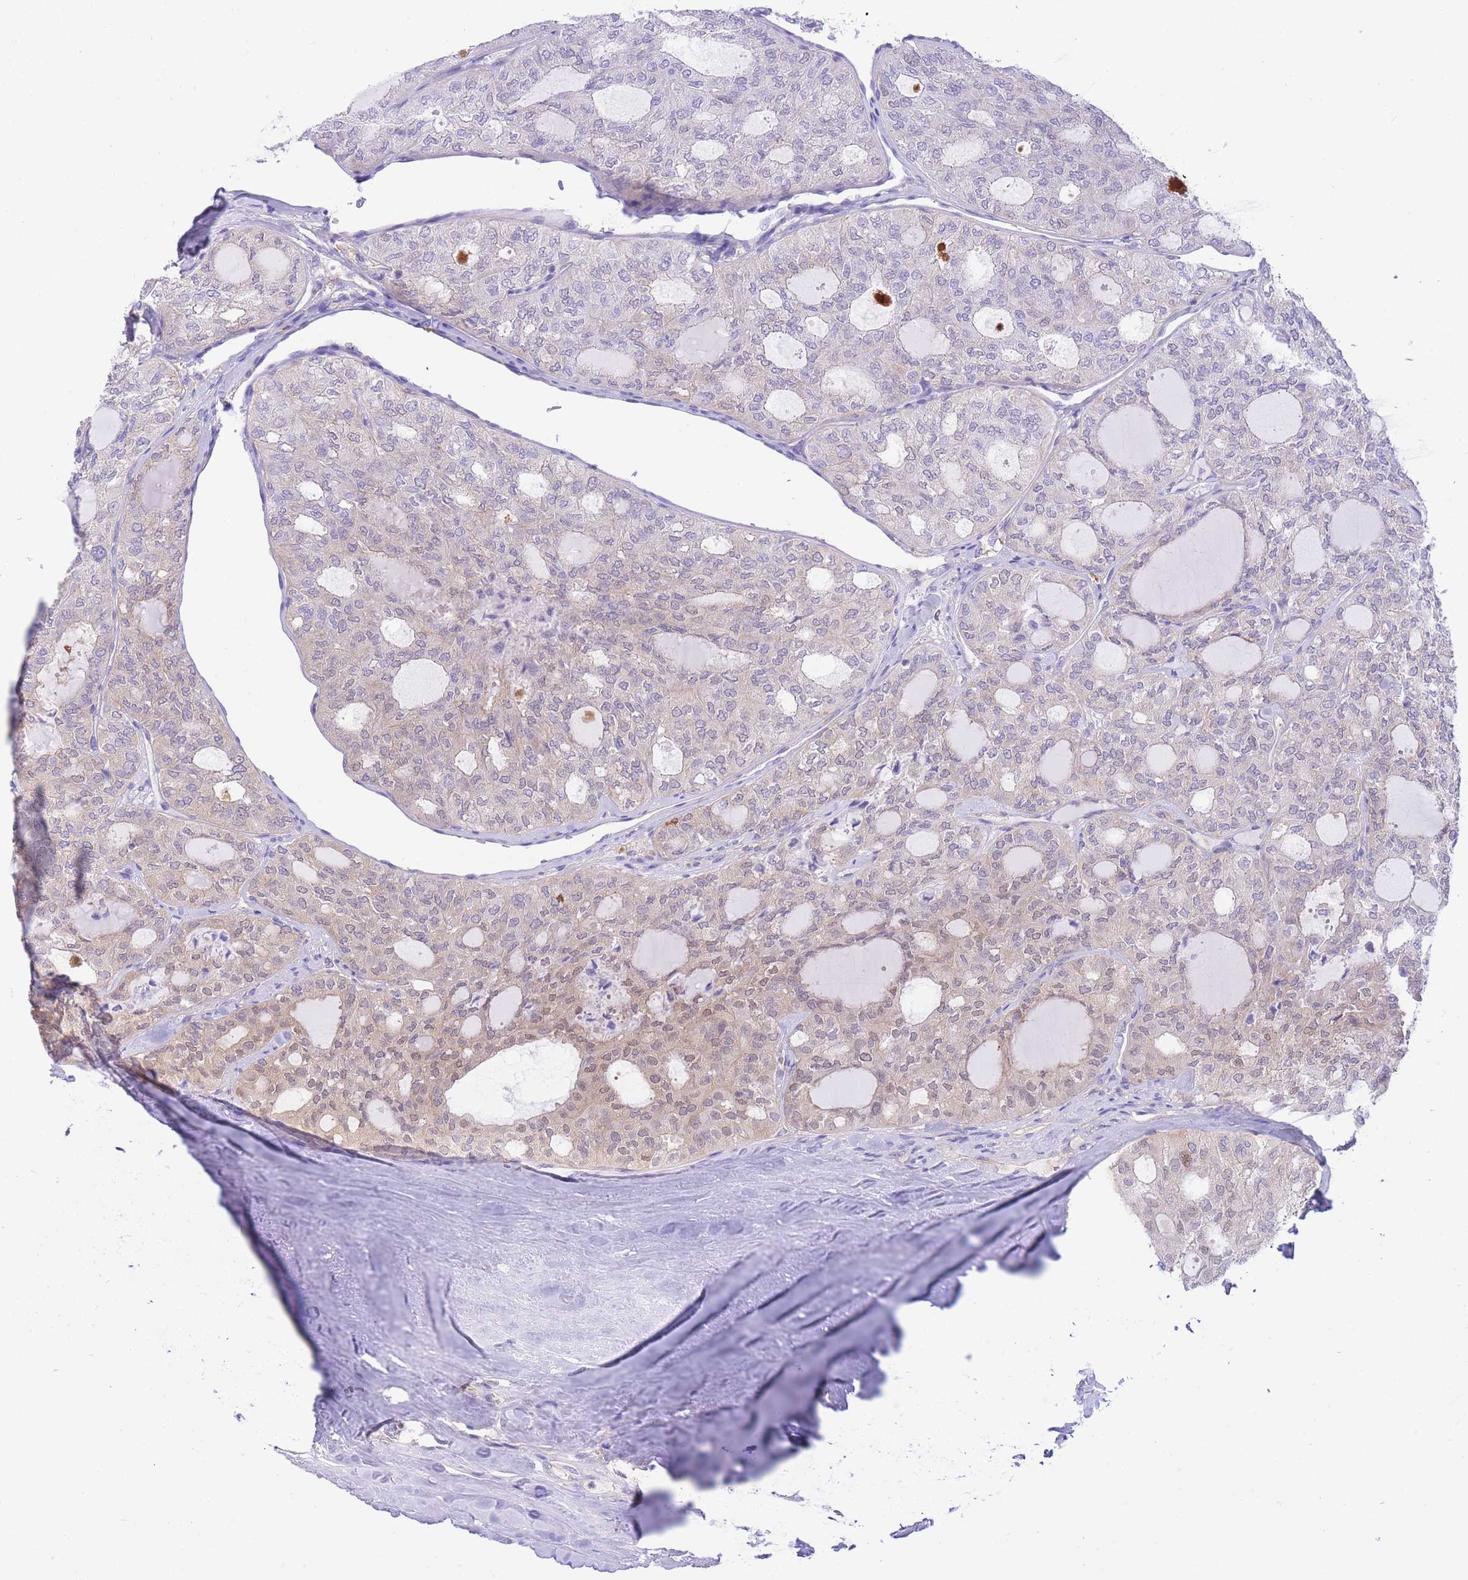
{"staining": {"intensity": "weak", "quantity": "<25%", "location": "nuclear"}, "tissue": "thyroid cancer", "cell_type": "Tumor cells", "image_type": "cancer", "snomed": [{"axis": "morphology", "description": "Follicular adenoma carcinoma, NOS"}, {"axis": "topography", "description": "Thyroid gland"}], "caption": "High power microscopy micrograph of an IHC histopathology image of follicular adenoma carcinoma (thyroid), revealing no significant staining in tumor cells.", "gene": "NAMPT", "patient": {"sex": "male", "age": 75}}